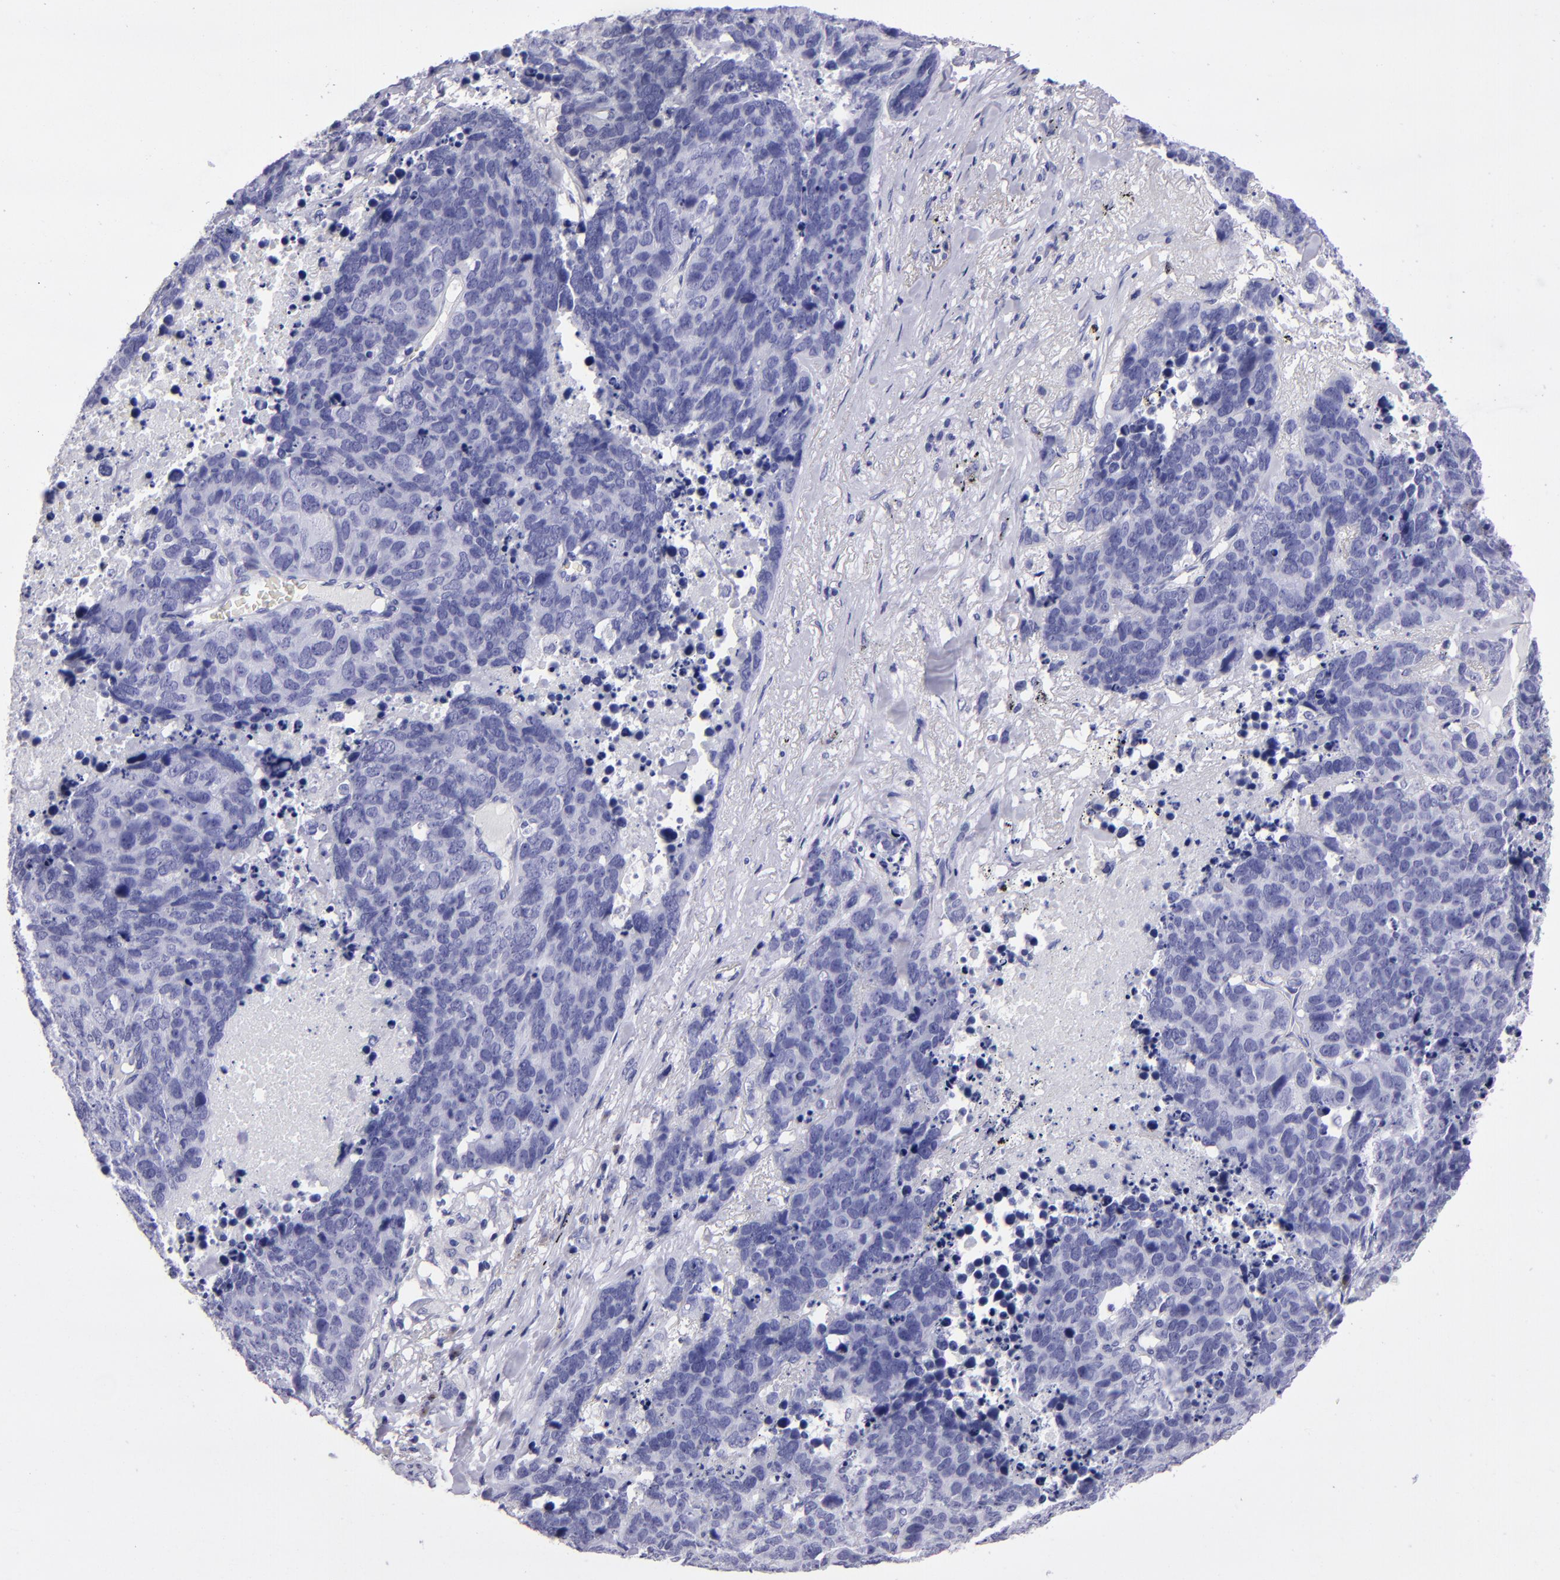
{"staining": {"intensity": "negative", "quantity": "none", "location": "none"}, "tissue": "lung cancer", "cell_type": "Tumor cells", "image_type": "cancer", "snomed": [{"axis": "morphology", "description": "Carcinoid, malignant, NOS"}, {"axis": "topography", "description": "Lung"}], "caption": "Immunohistochemistry (IHC) photomicrograph of malignant carcinoid (lung) stained for a protein (brown), which displays no expression in tumor cells. (DAB IHC with hematoxylin counter stain).", "gene": "TYRP1", "patient": {"sex": "male", "age": 60}}